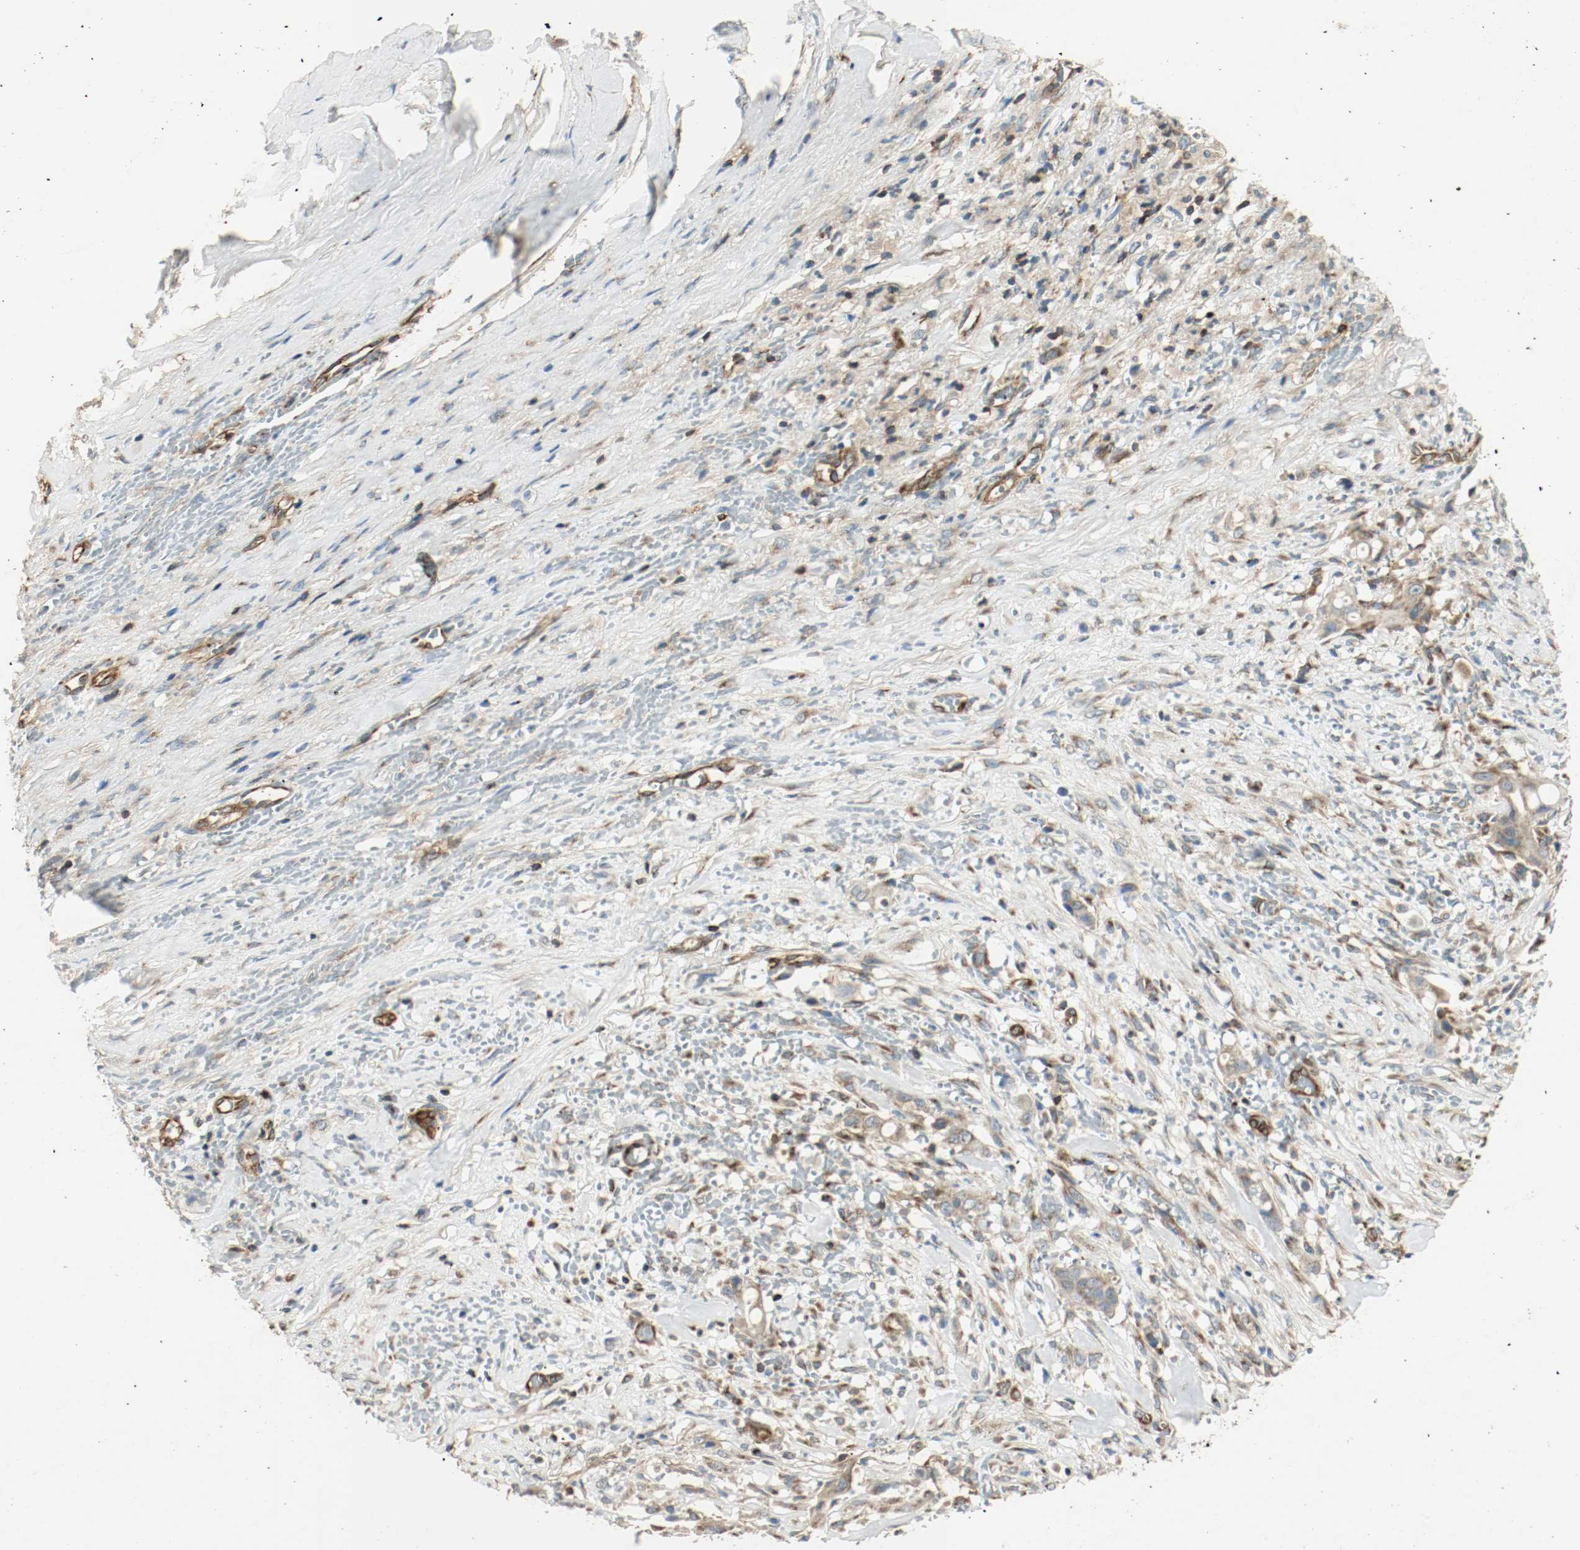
{"staining": {"intensity": "moderate", "quantity": ">75%", "location": "cytoplasmic/membranous"}, "tissue": "liver cancer", "cell_type": "Tumor cells", "image_type": "cancer", "snomed": [{"axis": "morphology", "description": "Cholangiocarcinoma"}, {"axis": "topography", "description": "Liver"}], "caption": "Human liver cancer stained with a protein marker displays moderate staining in tumor cells.", "gene": "PLCG1", "patient": {"sex": "female", "age": 70}}